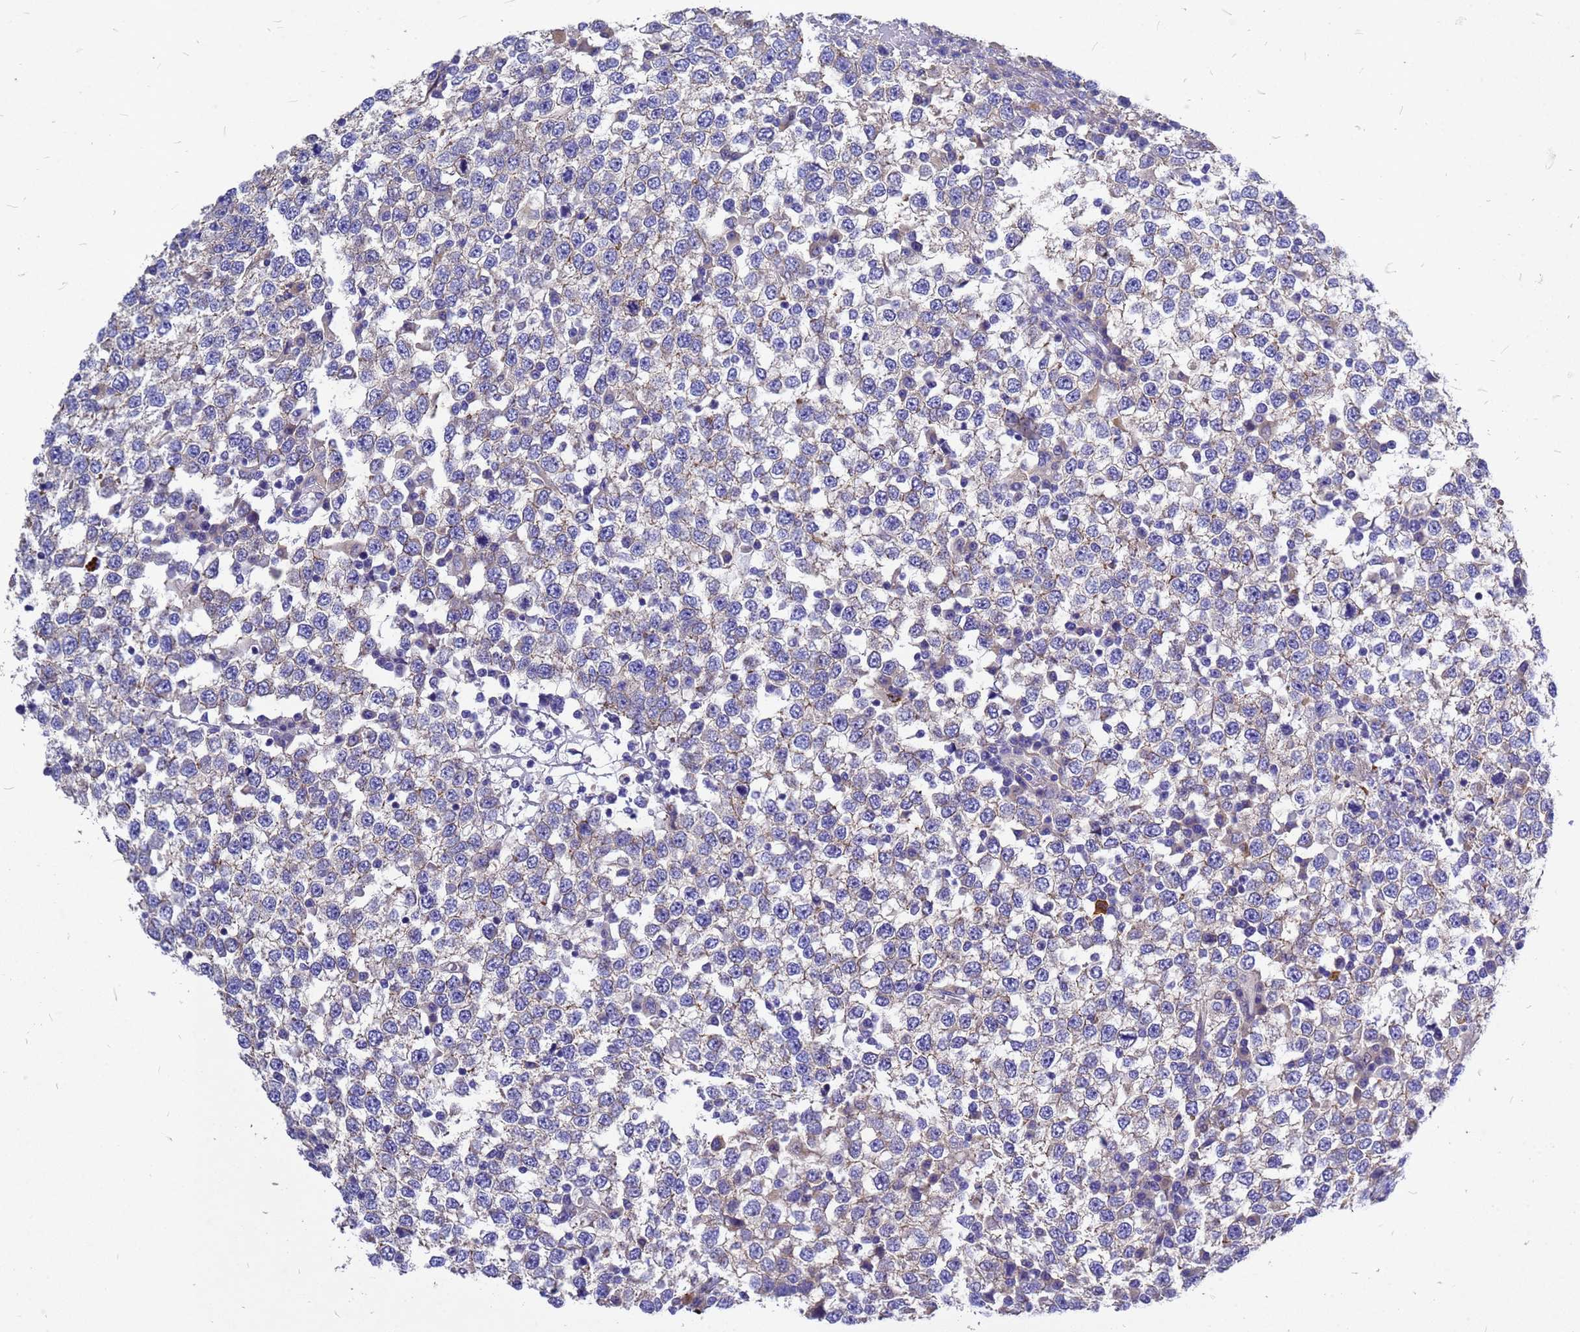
{"staining": {"intensity": "negative", "quantity": "none", "location": "none"}, "tissue": "testis cancer", "cell_type": "Tumor cells", "image_type": "cancer", "snomed": [{"axis": "morphology", "description": "Seminoma, NOS"}, {"axis": "topography", "description": "Testis"}], "caption": "A high-resolution image shows immunohistochemistry staining of testis cancer, which shows no significant staining in tumor cells.", "gene": "FBXW5", "patient": {"sex": "male", "age": 65}}